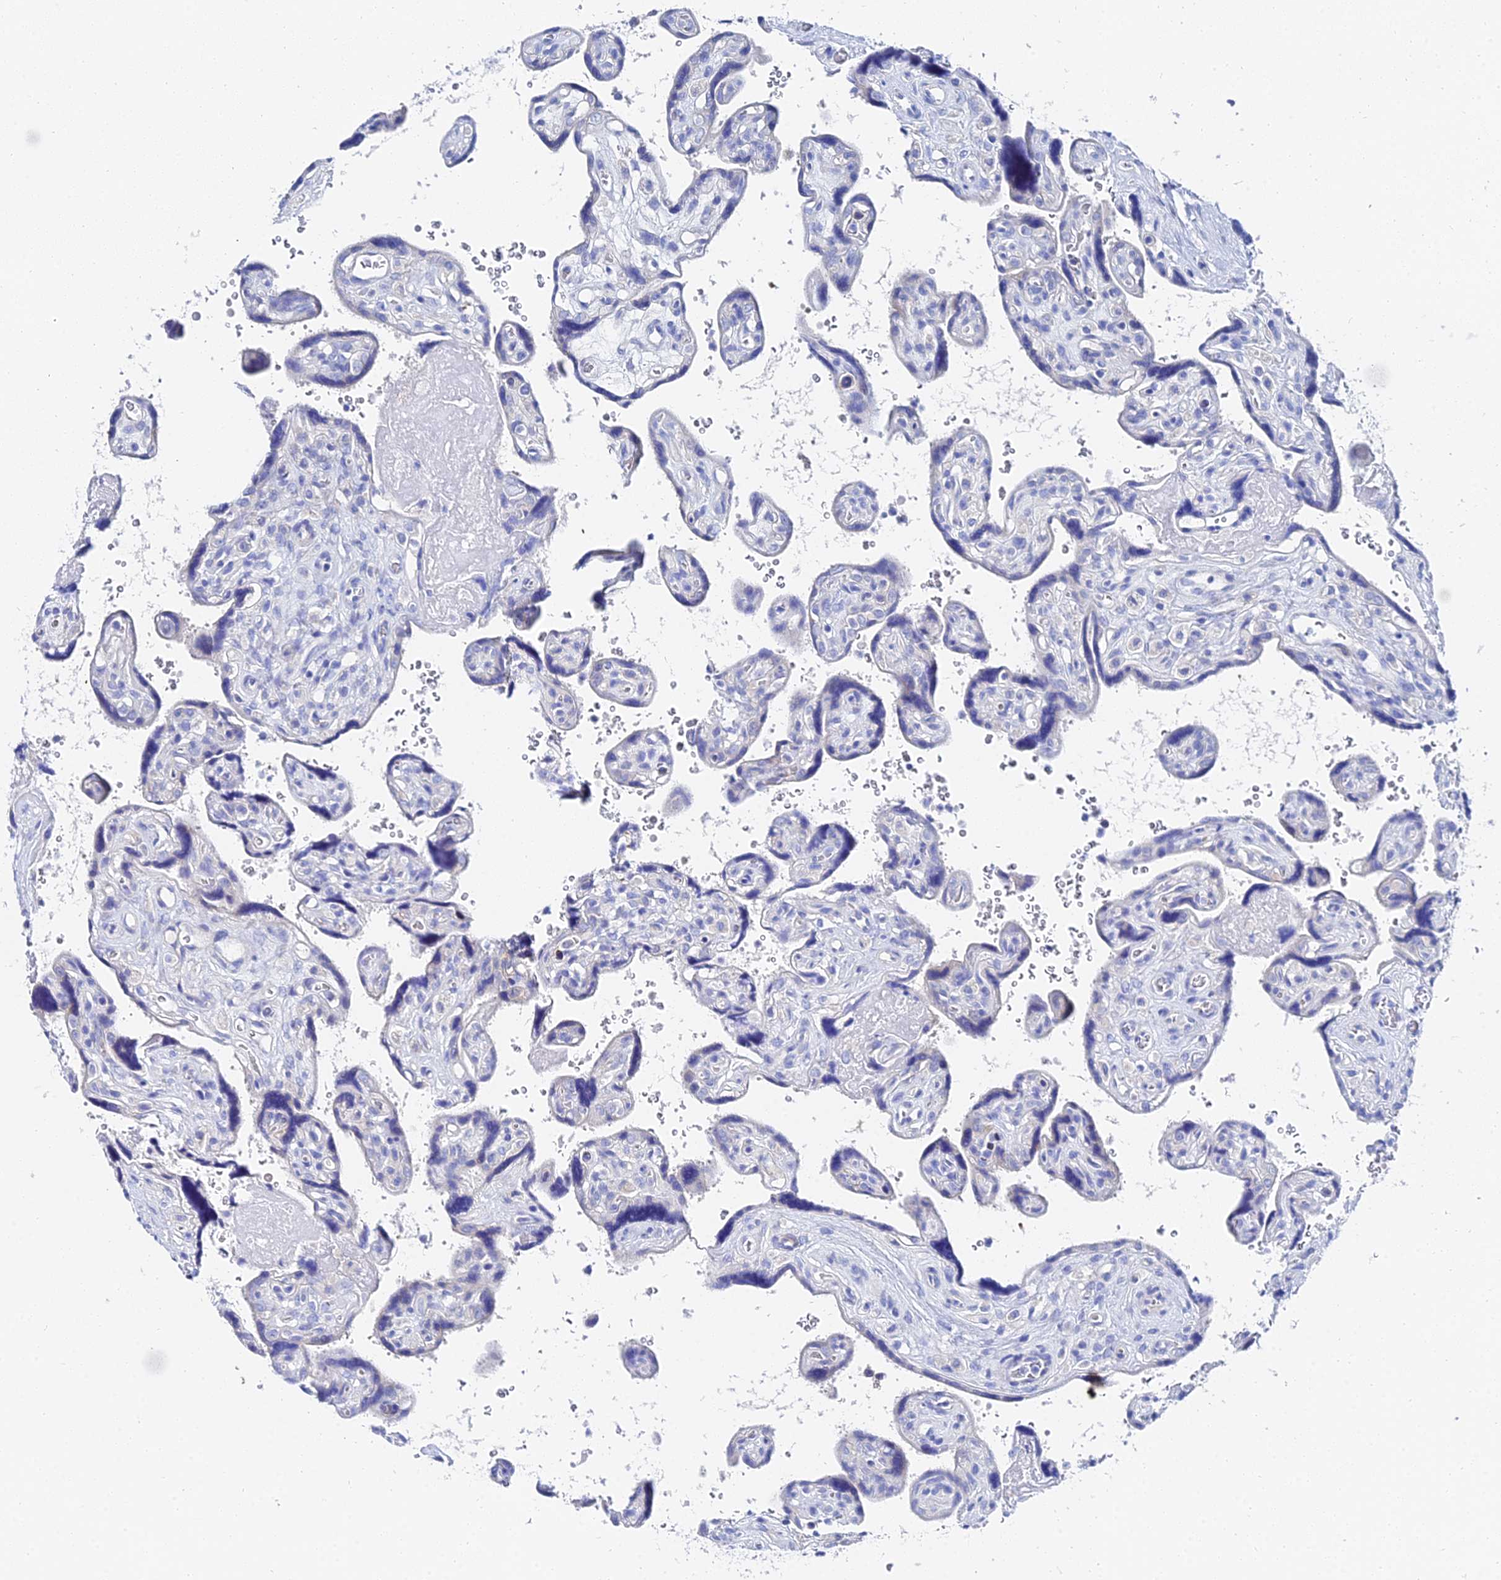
{"staining": {"intensity": "negative", "quantity": "none", "location": "none"}, "tissue": "placenta", "cell_type": "Decidual cells", "image_type": "normal", "snomed": [{"axis": "morphology", "description": "Normal tissue, NOS"}, {"axis": "topography", "description": "Placenta"}], "caption": "High power microscopy micrograph of an IHC photomicrograph of unremarkable placenta, revealing no significant positivity in decidual cells.", "gene": "PTTG1", "patient": {"sex": "female", "age": 39}}